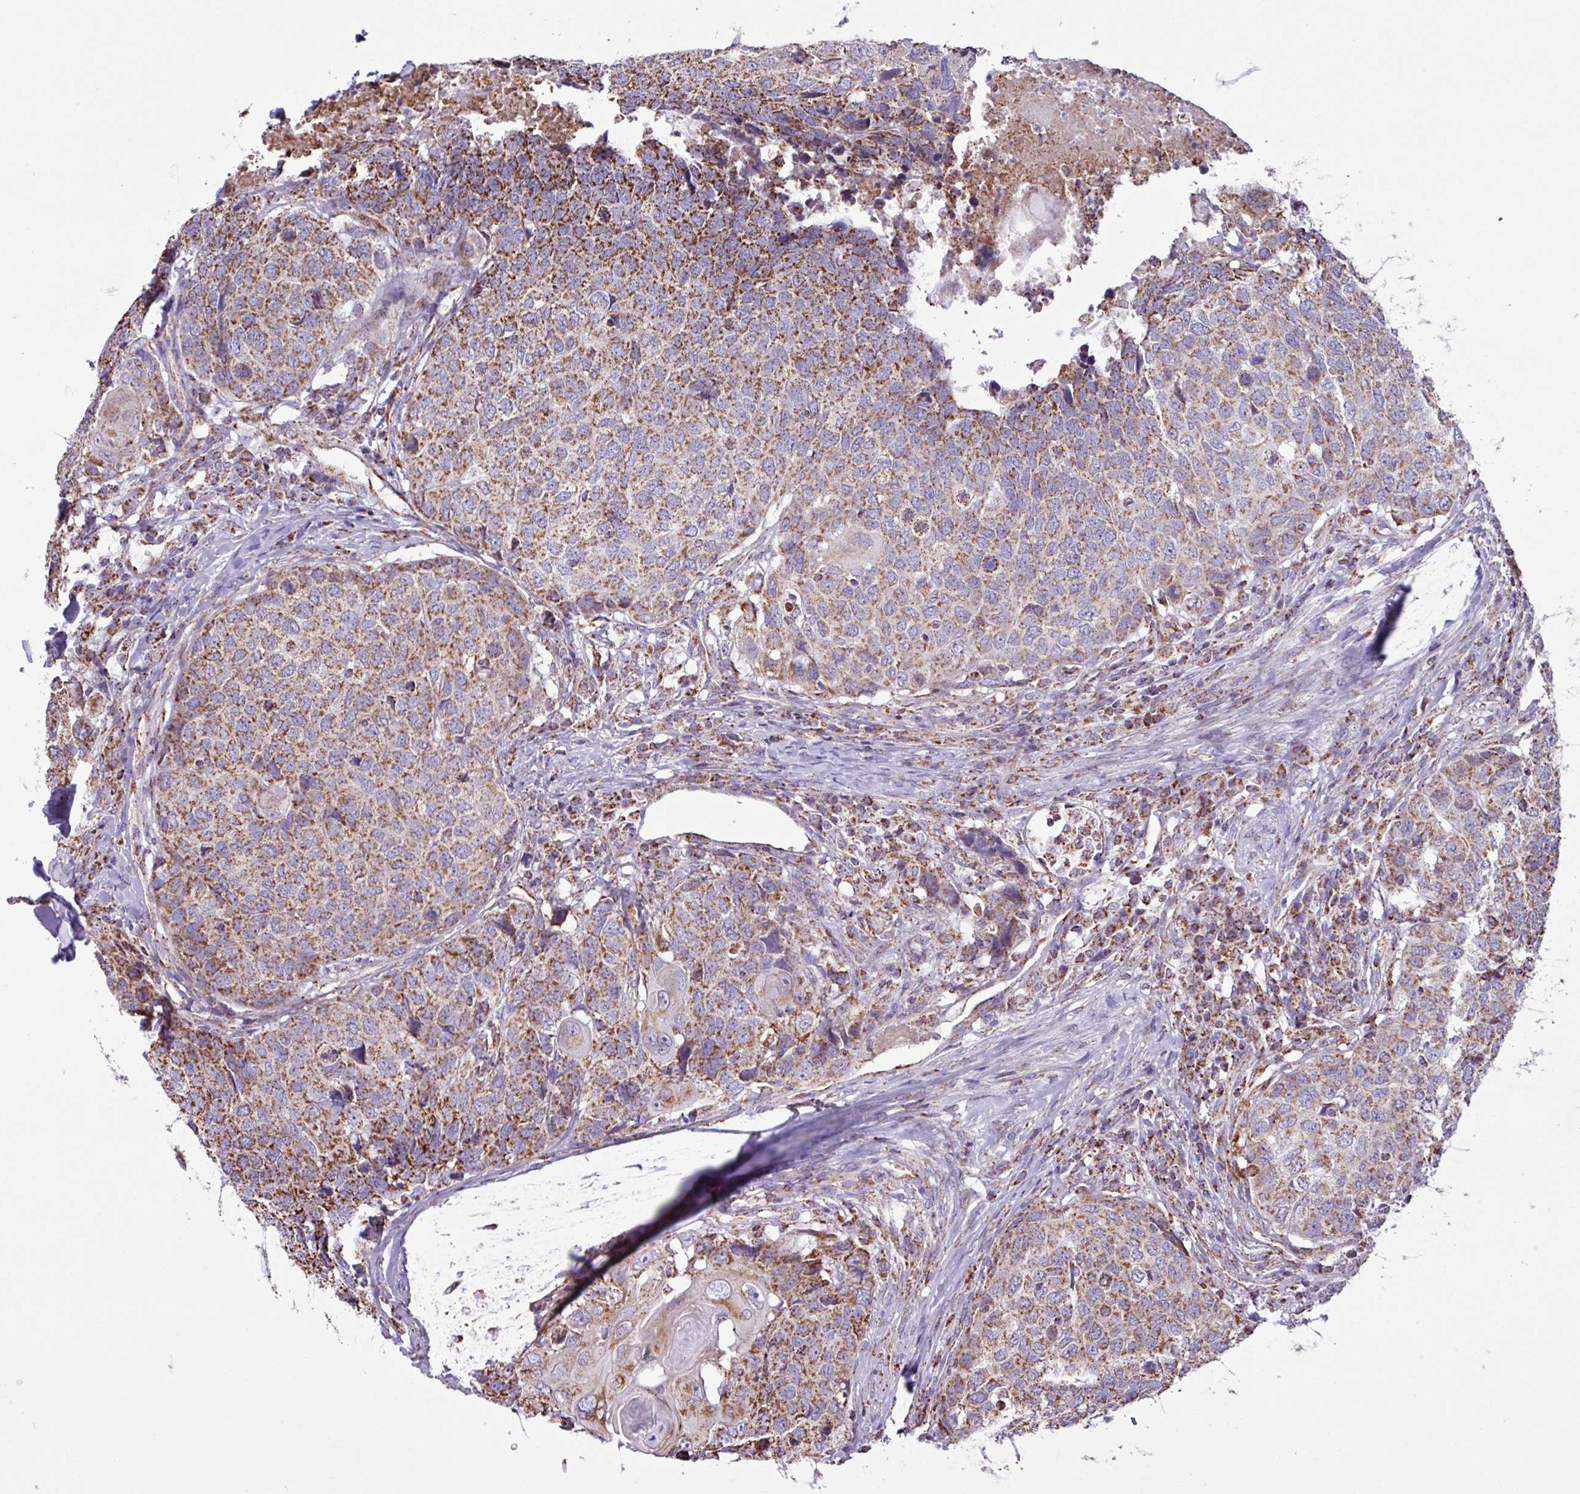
{"staining": {"intensity": "moderate", "quantity": ">75%", "location": "cytoplasmic/membranous"}, "tissue": "head and neck cancer", "cell_type": "Tumor cells", "image_type": "cancer", "snomed": [{"axis": "morphology", "description": "Squamous cell carcinoma, NOS"}, {"axis": "topography", "description": "Head-Neck"}], "caption": "Human squamous cell carcinoma (head and neck) stained with a brown dye shows moderate cytoplasmic/membranous positive staining in about >75% of tumor cells.", "gene": "RTL3", "patient": {"sex": "male", "age": 66}}